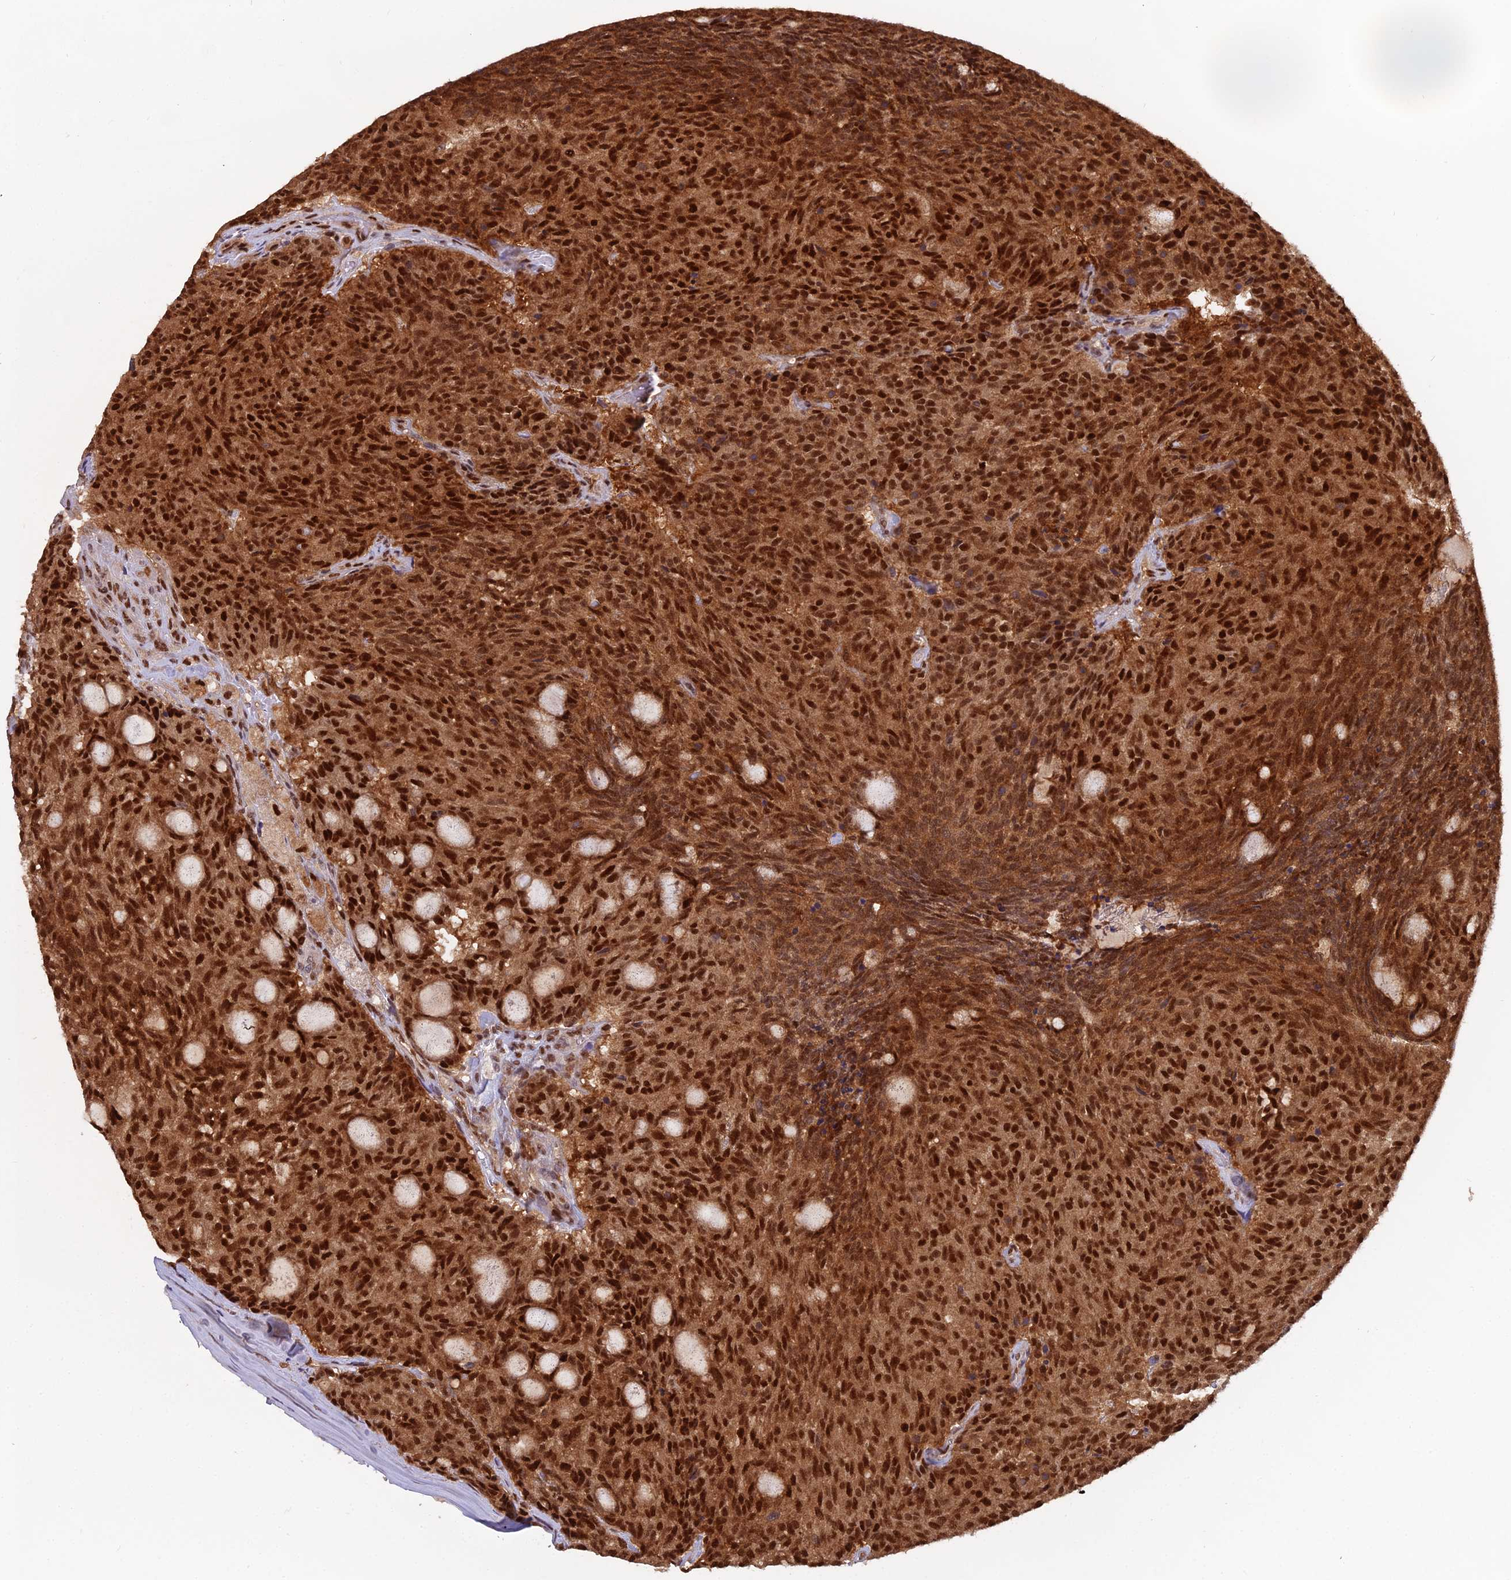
{"staining": {"intensity": "strong", "quantity": ">75%", "location": "cytoplasmic/membranous,nuclear"}, "tissue": "carcinoid", "cell_type": "Tumor cells", "image_type": "cancer", "snomed": [{"axis": "morphology", "description": "Carcinoid, malignant, NOS"}, {"axis": "topography", "description": "Pancreas"}], "caption": "A brown stain labels strong cytoplasmic/membranous and nuclear staining of a protein in human carcinoid tumor cells.", "gene": "NPEPL1", "patient": {"sex": "female", "age": 54}}